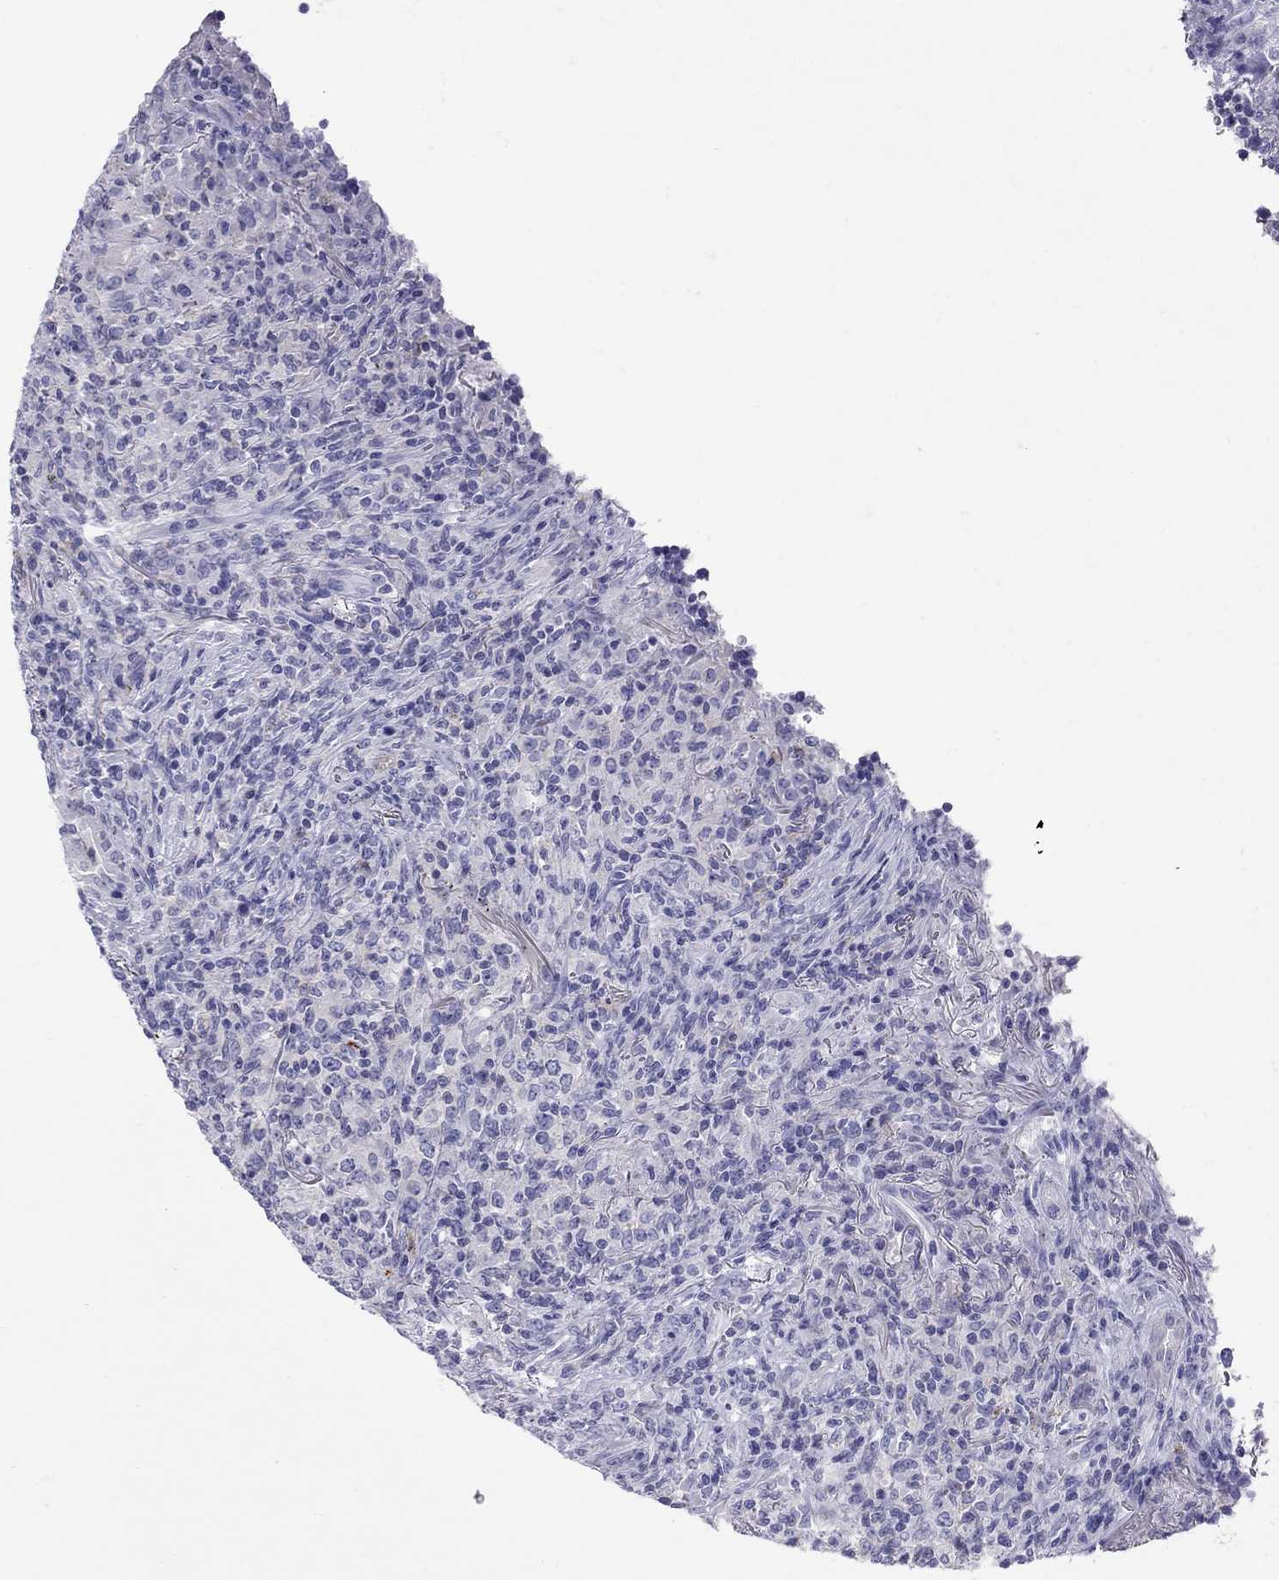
{"staining": {"intensity": "negative", "quantity": "none", "location": "none"}, "tissue": "lymphoma", "cell_type": "Tumor cells", "image_type": "cancer", "snomed": [{"axis": "morphology", "description": "Malignant lymphoma, non-Hodgkin's type, High grade"}, {"axis": "topography", "description": "Lung"}], "caption": "DAB immunohistochemical staining of malignant lymphoma, non-Hodgkin's type (high-grade) reveals no significant staining in tumor cells.", "gene": "HLA-DQB2", "patient": {"sex": "male", "age": 79}}